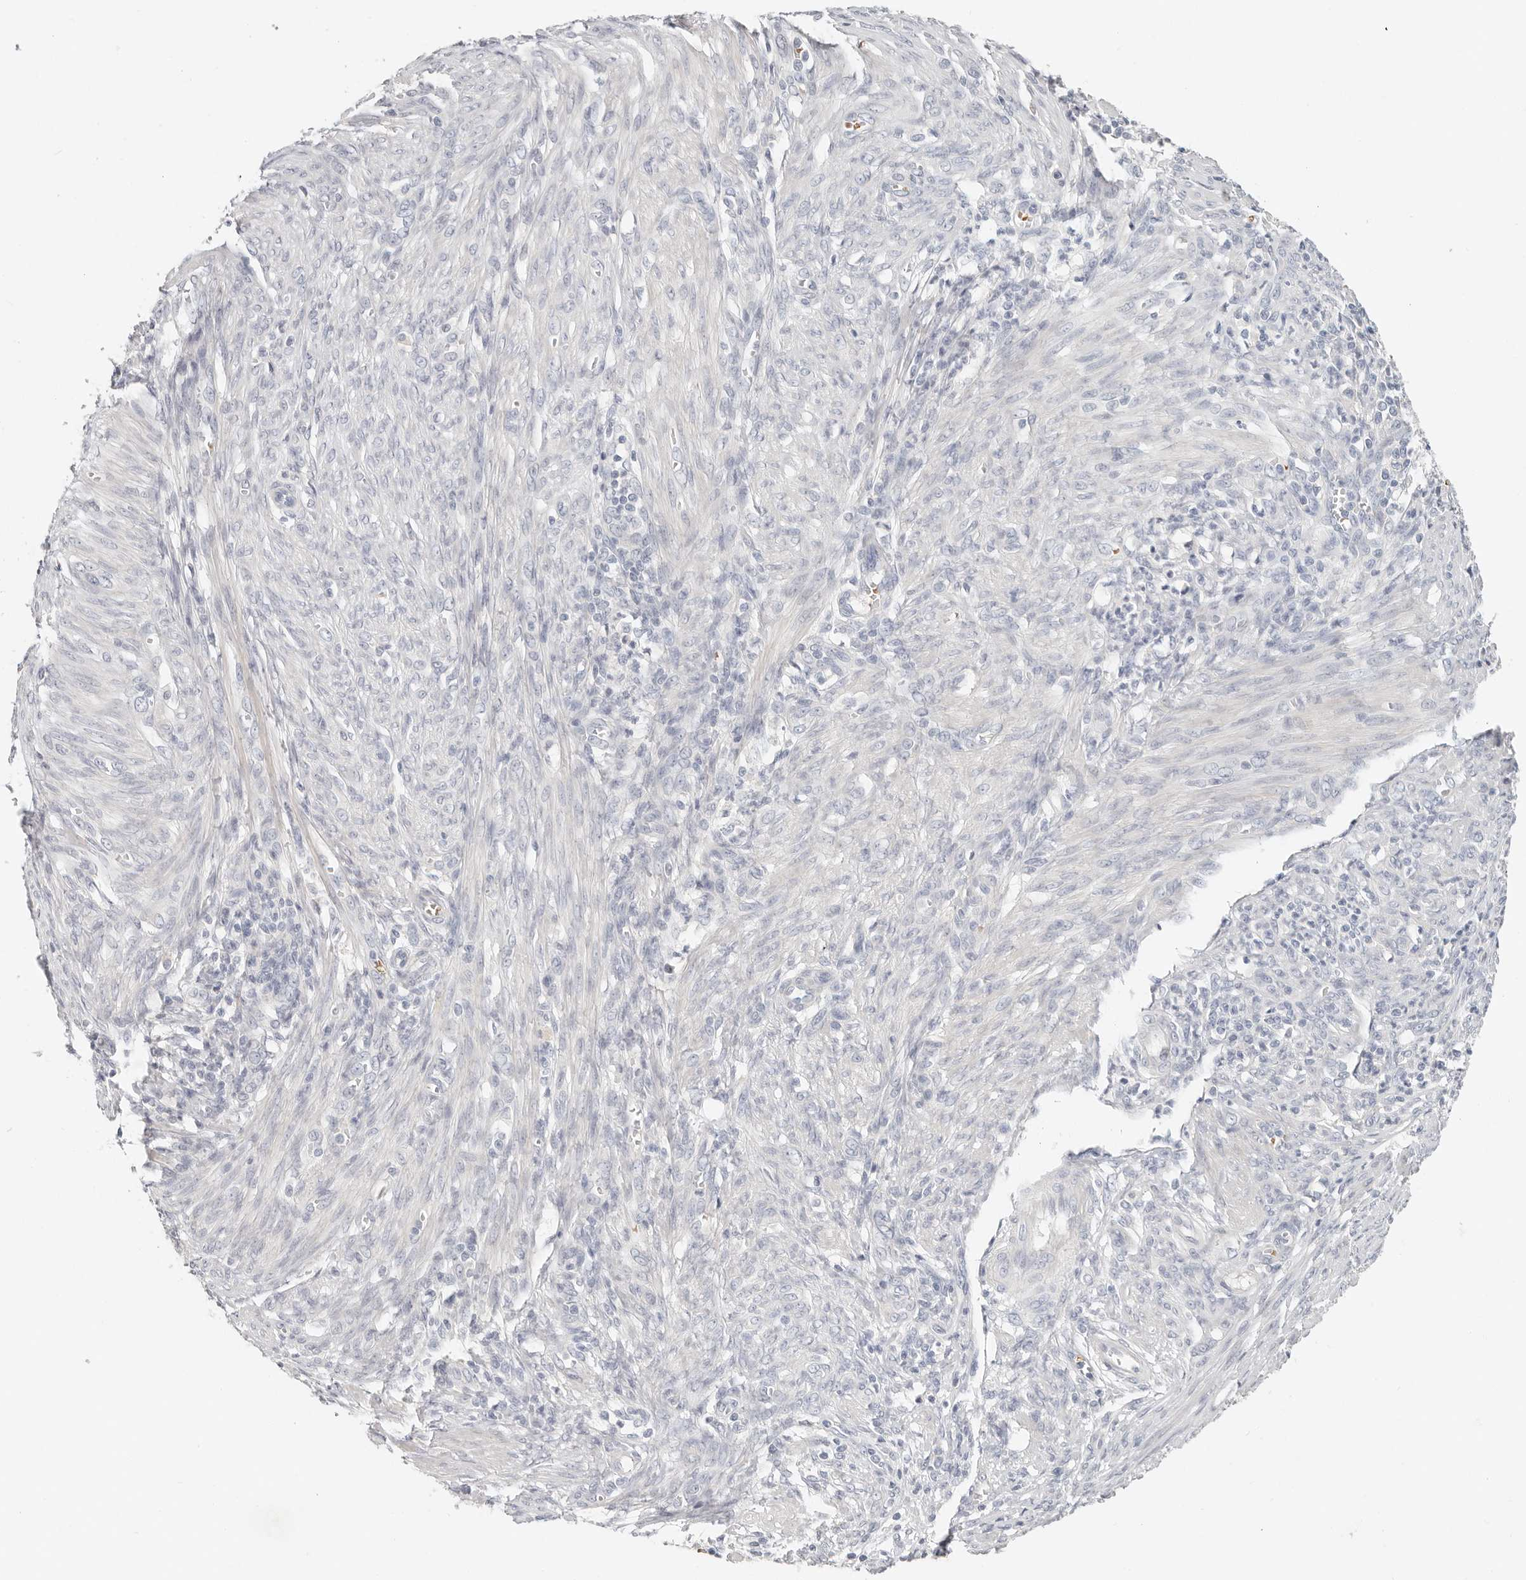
{"staining": {"intensity": "negative", "quantity": "none", "location": "none"}, "tissue": "endometrial cancer", "cell_type": "Tumor cells", "image_type": "cancer", "snomed": [{"axis": "morphology", "description": "Adenocarcinoma, NOS"}, {"axis": "topography", "description": "Endometrium"}], "caption": "IHC of human endometrial adenocarcinoma exhibits no staining in tumor cells. (Stains: DAB (3,3'-diaminobenzidine) IHC with hematoxylin counter stain, Microscopy: brightfield microscopy at high magnification).", "gene": "TMEM63B", "patient": {"sex": "female", "age": 51}}